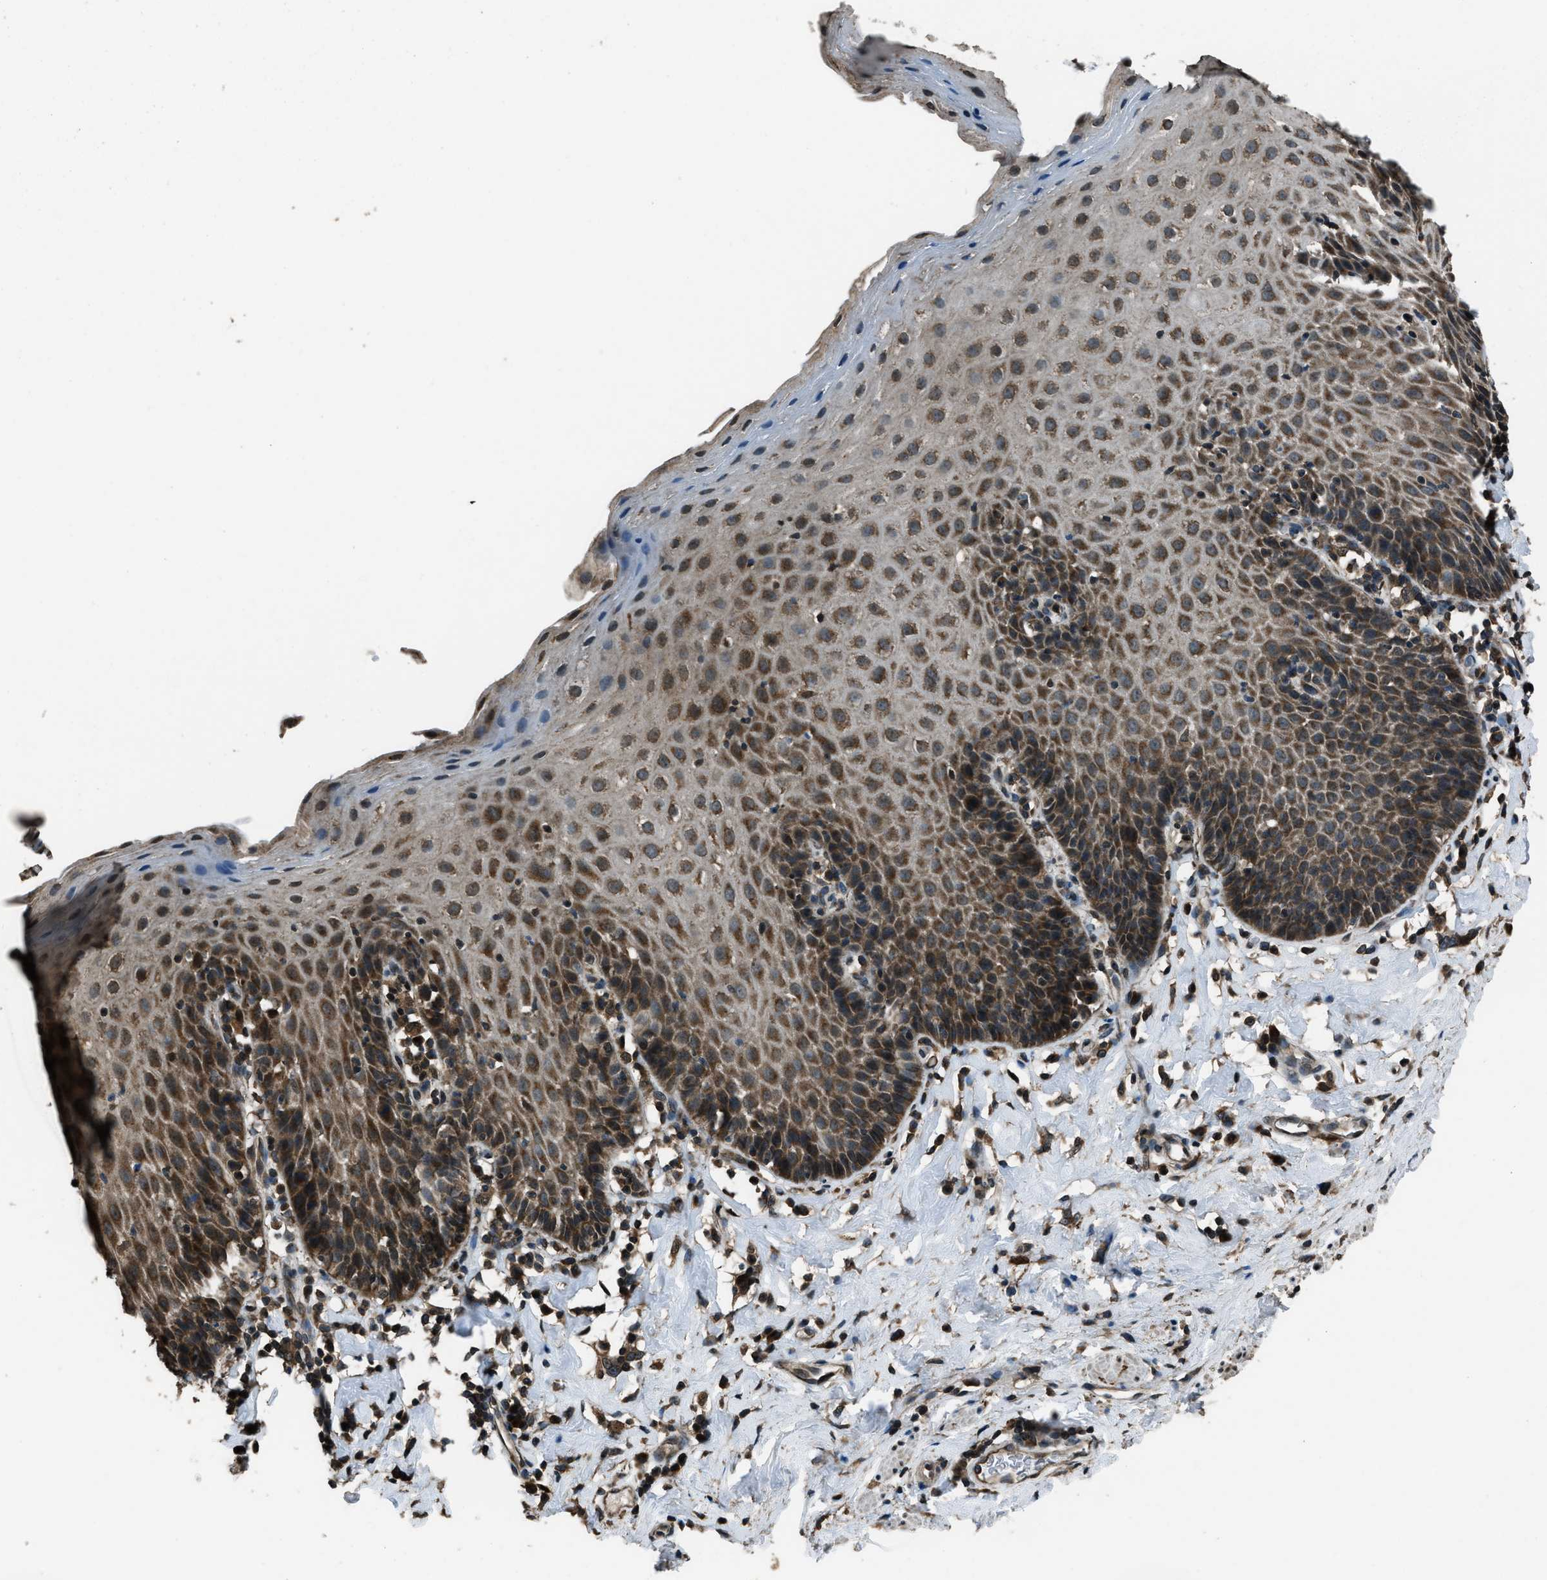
{"staining": {"intensity": "moderate", "quantity": "25%-75%", "location": "cytoplasmic/membranous"}, "tissue": "esophagus", "cell_type": "Squamous epithelial cells", "image_type": "normal", "snomed": [{"axis": "morphology", "description": "Normal tissue, NOS"}, {"axis": "topography", "description": "Esophagus"}], "caption": "An IHC histopathology image of normal tissue is shown. Protein staining in brown labels moderate cytoplasmic/membranous positivity in esophagus within squamous epithelial cells. The staining was performed using DAB (3,3'-diaminobenzidine), with brown indicating positive protein expression. Nuclei are stained blue with hematoxylin.", "gene": "TRIM4", "patient": {"sex": "female", "age": 61}}